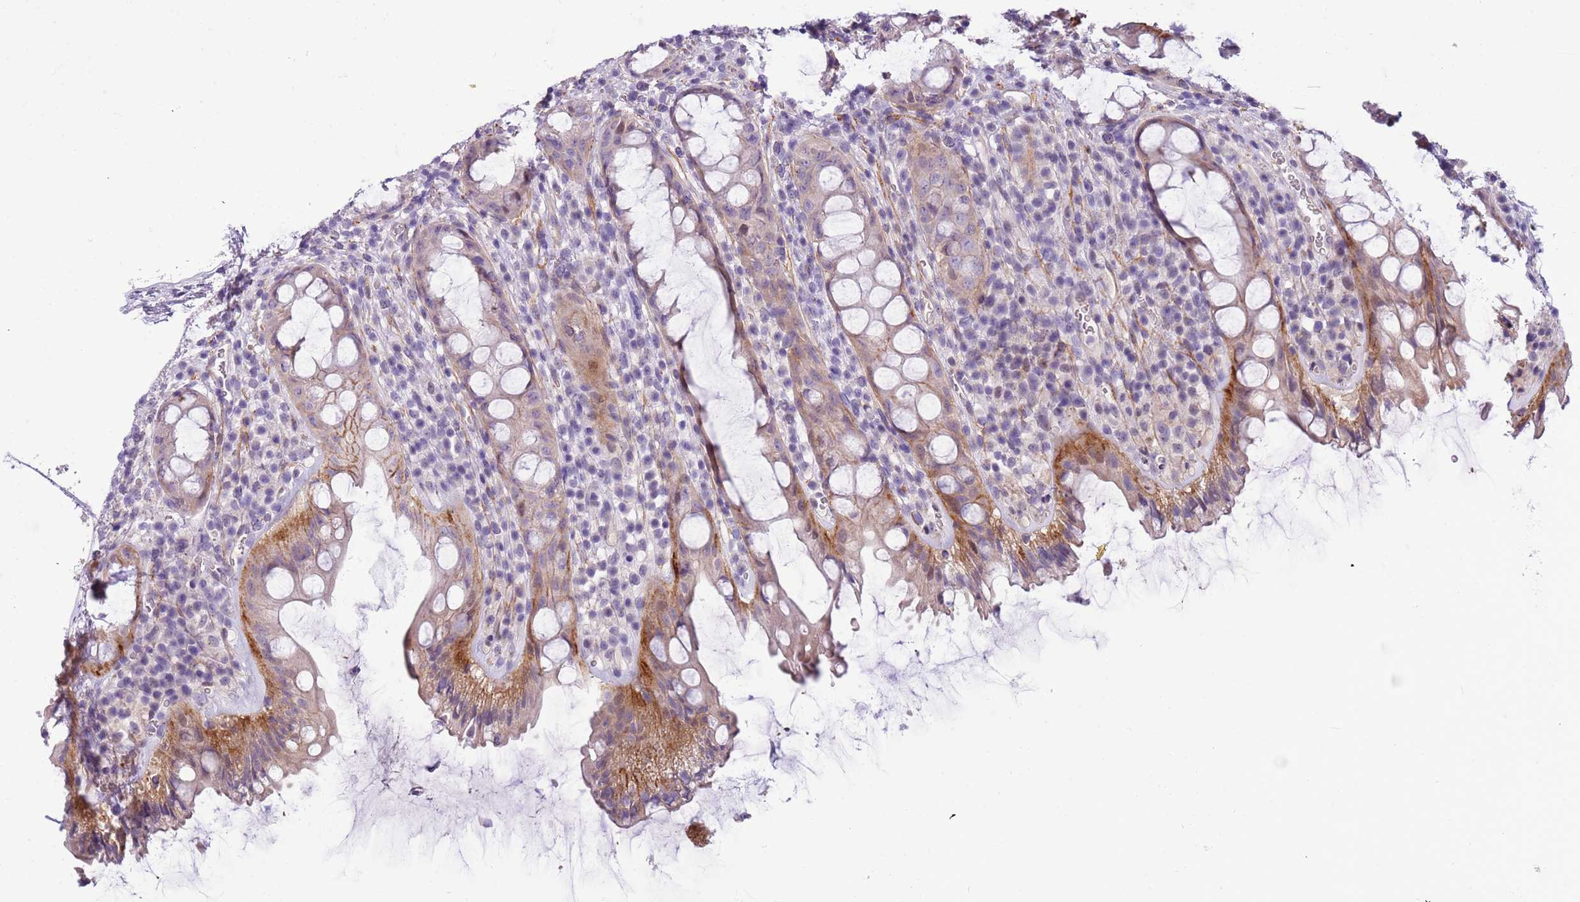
{"staining": {"intensity": "moderate", "quantity": "25%-75%", "location": "cytoplasmic/membranous"}, "tissue": "rectum", "cell_type": "Glandular cells", "image_type": "normal", "snomed": [{"axis": "morphology", "description": "Normal tissue, NOS"}, {"axis": "topography", "description": "Rectum"}], "caption": "High-power microscopy captured an immunohistochemistry micrograph of normal rectum, revealing moderate cytoplasmic/membranous staining in about 25%-75% of glandular cells. Immunohistochemistry (ihc) stains the protein in brown and the nuclei are stained blue.", "gene": "PLEKHH1", "patient": {"sex": "female", "age": 57}}